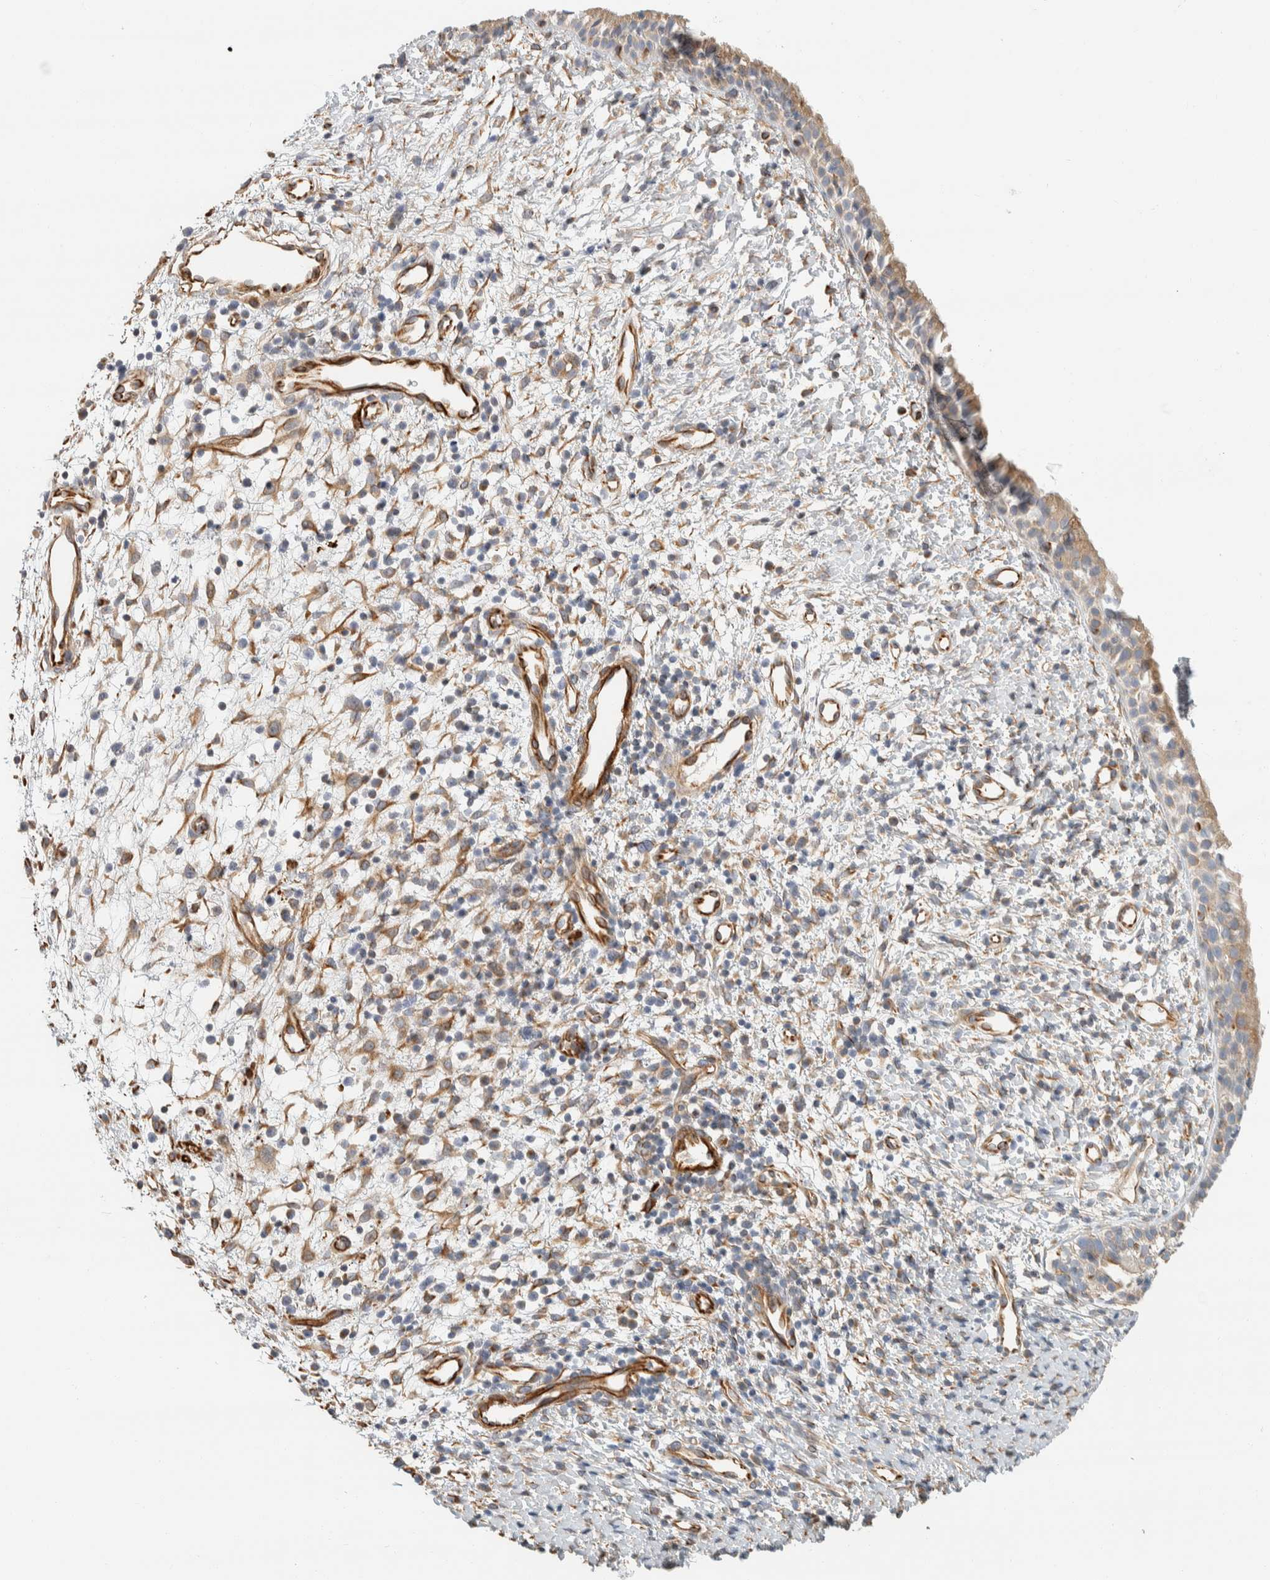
{"staining": {"intensity": "weak", "quantity": ">75%", "location": "cytoplasmic/membranous"}, "tissue": "nasopharynx", "cell_type": "Respiratory epithelial cells", "image_type": "normal", "snomed": [{"axis": "morphology", "description": "Normal tissue, NOS"}, {"axis": "topography", "description": "Nasopharynx"}], "caption": "Brown immunohistochemical staining in unremarkable human nasopharynx displays weak cytoplasmic/membranous positivity in approximately >75% of respiratory epithelial cells. (brown staining indicates protein expression, while blue staining denotes nuclei).", "gene": "CDR2", "patient": {"sex": "male", "age": 22}}